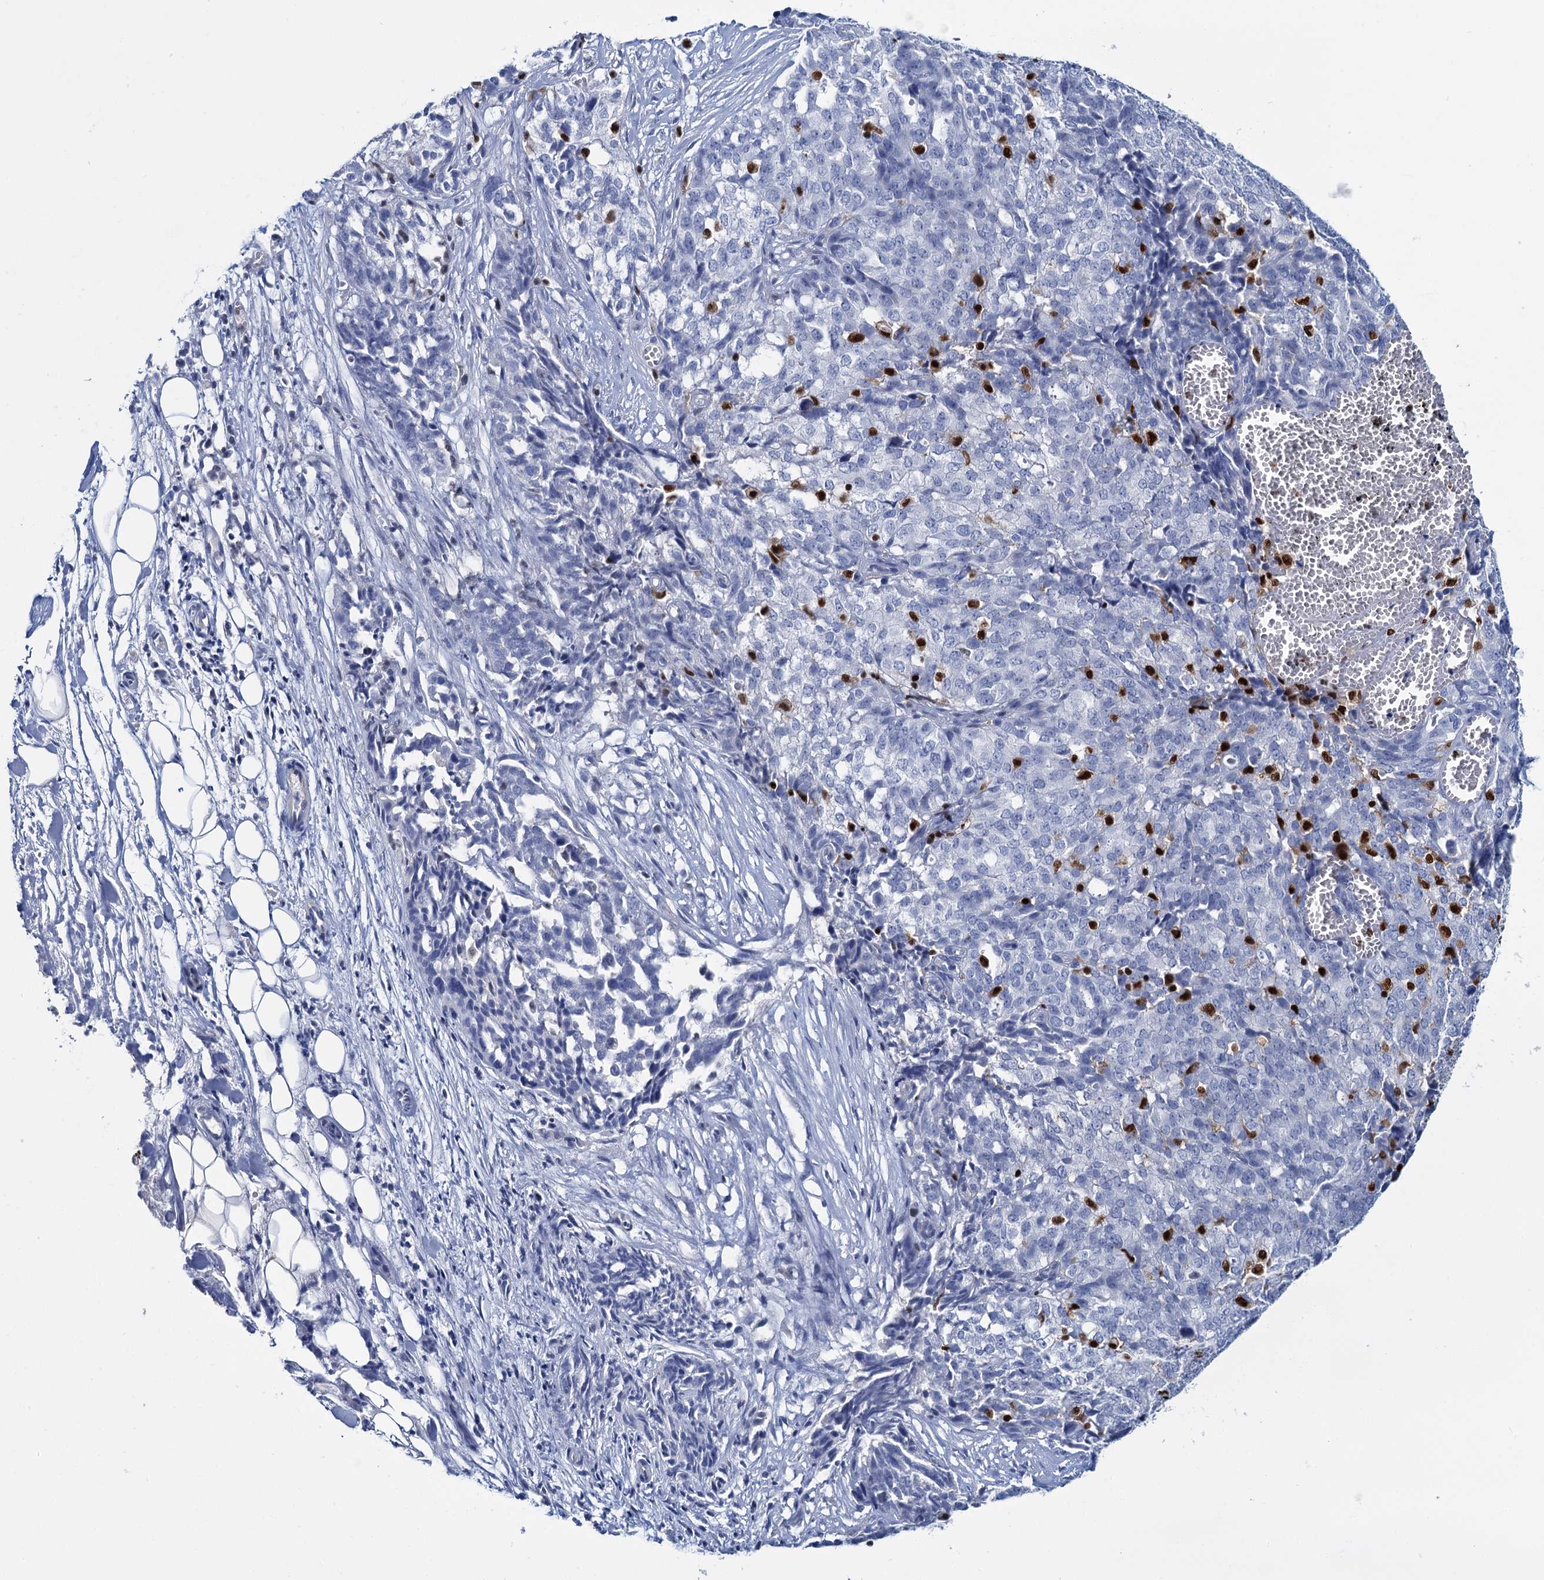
{"staining": {"intensity": "negative", "quantity": "none", "location": "none"}, "tissue": "ovarian cancer", "cell_type": "Tumor cells", "image_type": "cancer", "snomed": [{"axis": "morphology", "description": "Cystadenocarcinoma, serous, NOS"}, {"axis": "topography", "description": "Soft tissue"}, {"axis": "topography", "description": "Ovary"}], "caption": "Immunohistochemical staining of human ovarian cancer (serous cystadenocarcinoma) reveals no significant positivity in tumor cells. Nuclei are stained in blue.", "gene": "CELF2", "patient": {"sex": "female", "age": 57}}